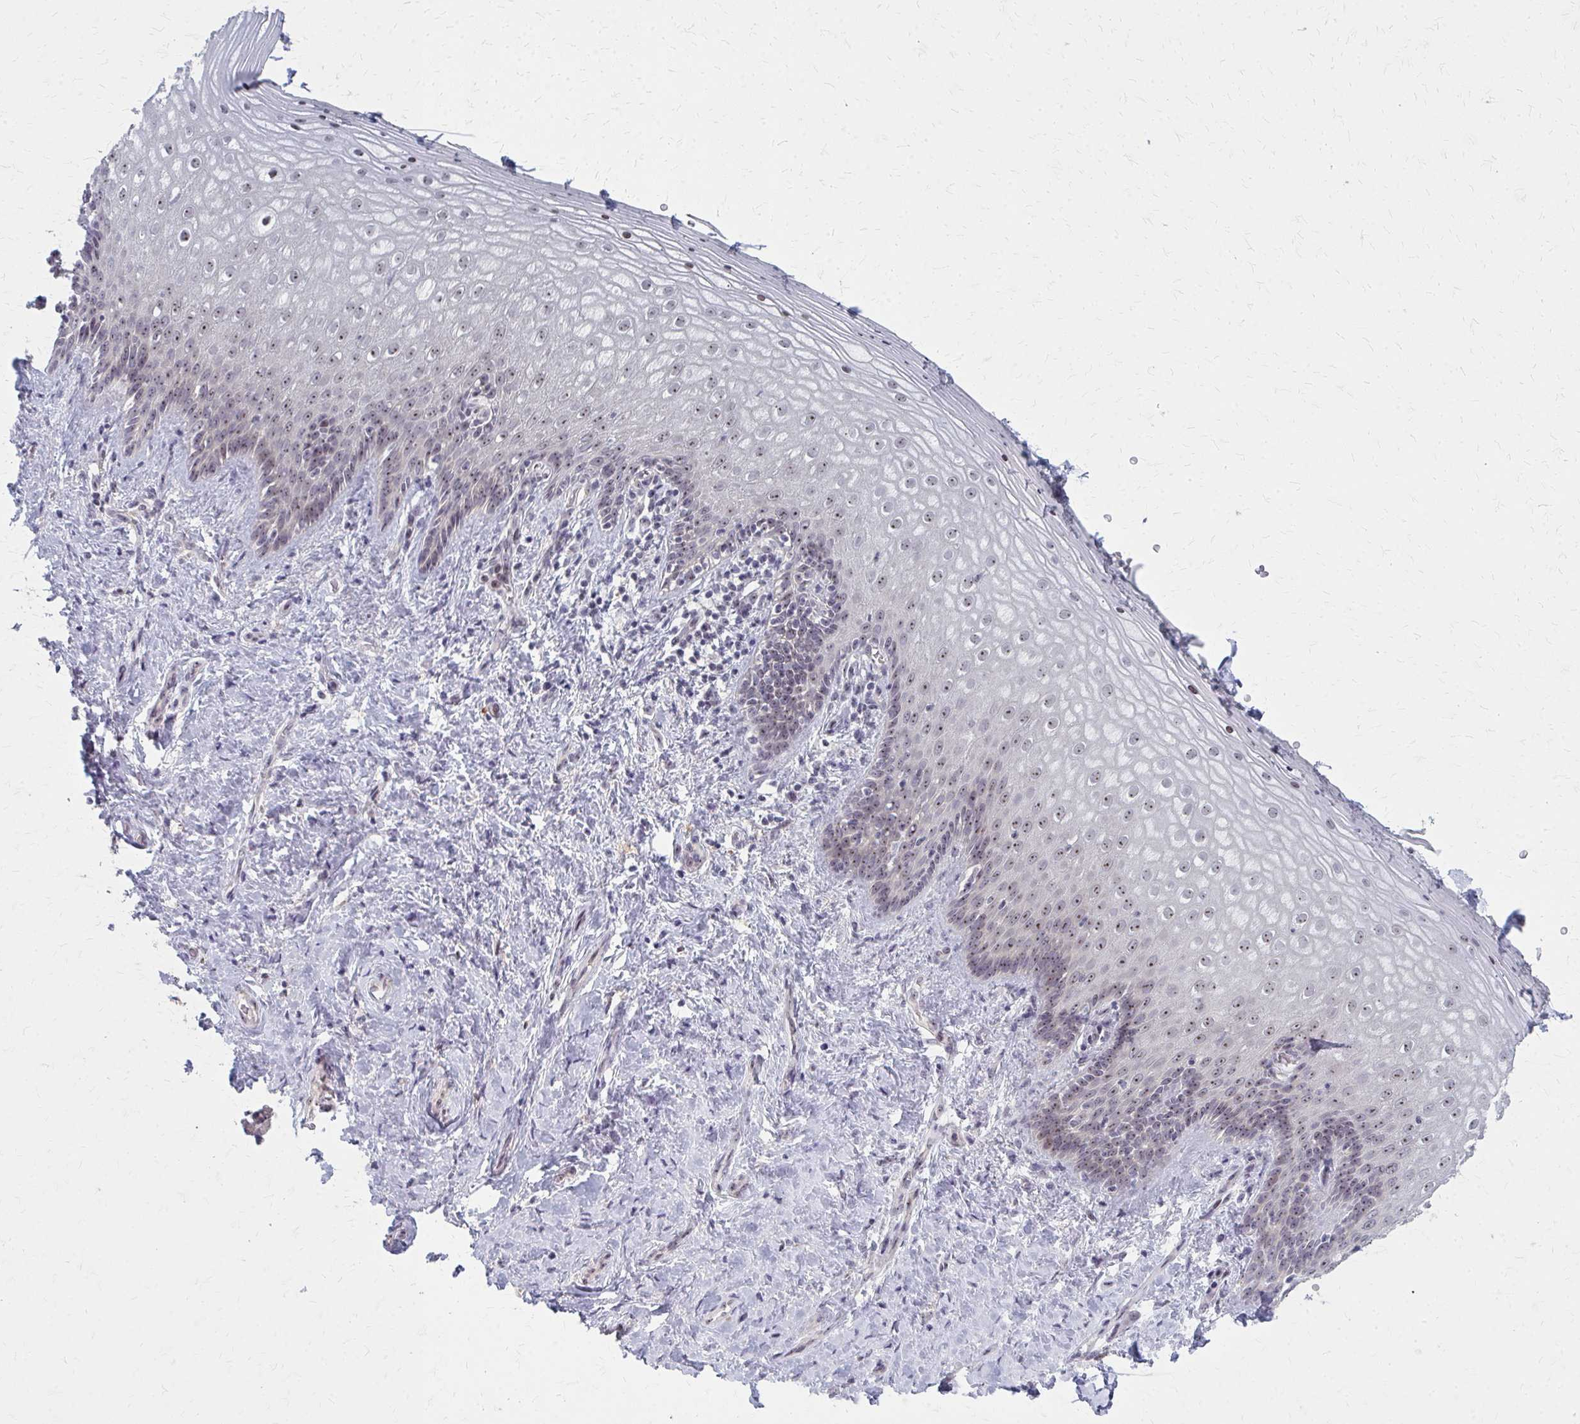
{"staining": {"intensity": "weak", "quantity": "25%-75%", "location": "nuclear"}, "tissue": "vagina", "cell_type": "Squamous epithelial cells", "image_type": "normal", "snomed": [{"axis": "morphology", "description": "Normal tissue, NOS"}, {"axis": "topography", "description": "Vagina"}], "caption": "Vagina stained with immunohistochemistry (IHC) reveals weak nuclear positivity in approximately 25%-75% of squamous epithelial cells.", "gene": "NUDT16", "patient": {"sex": "female", "age": 42}}